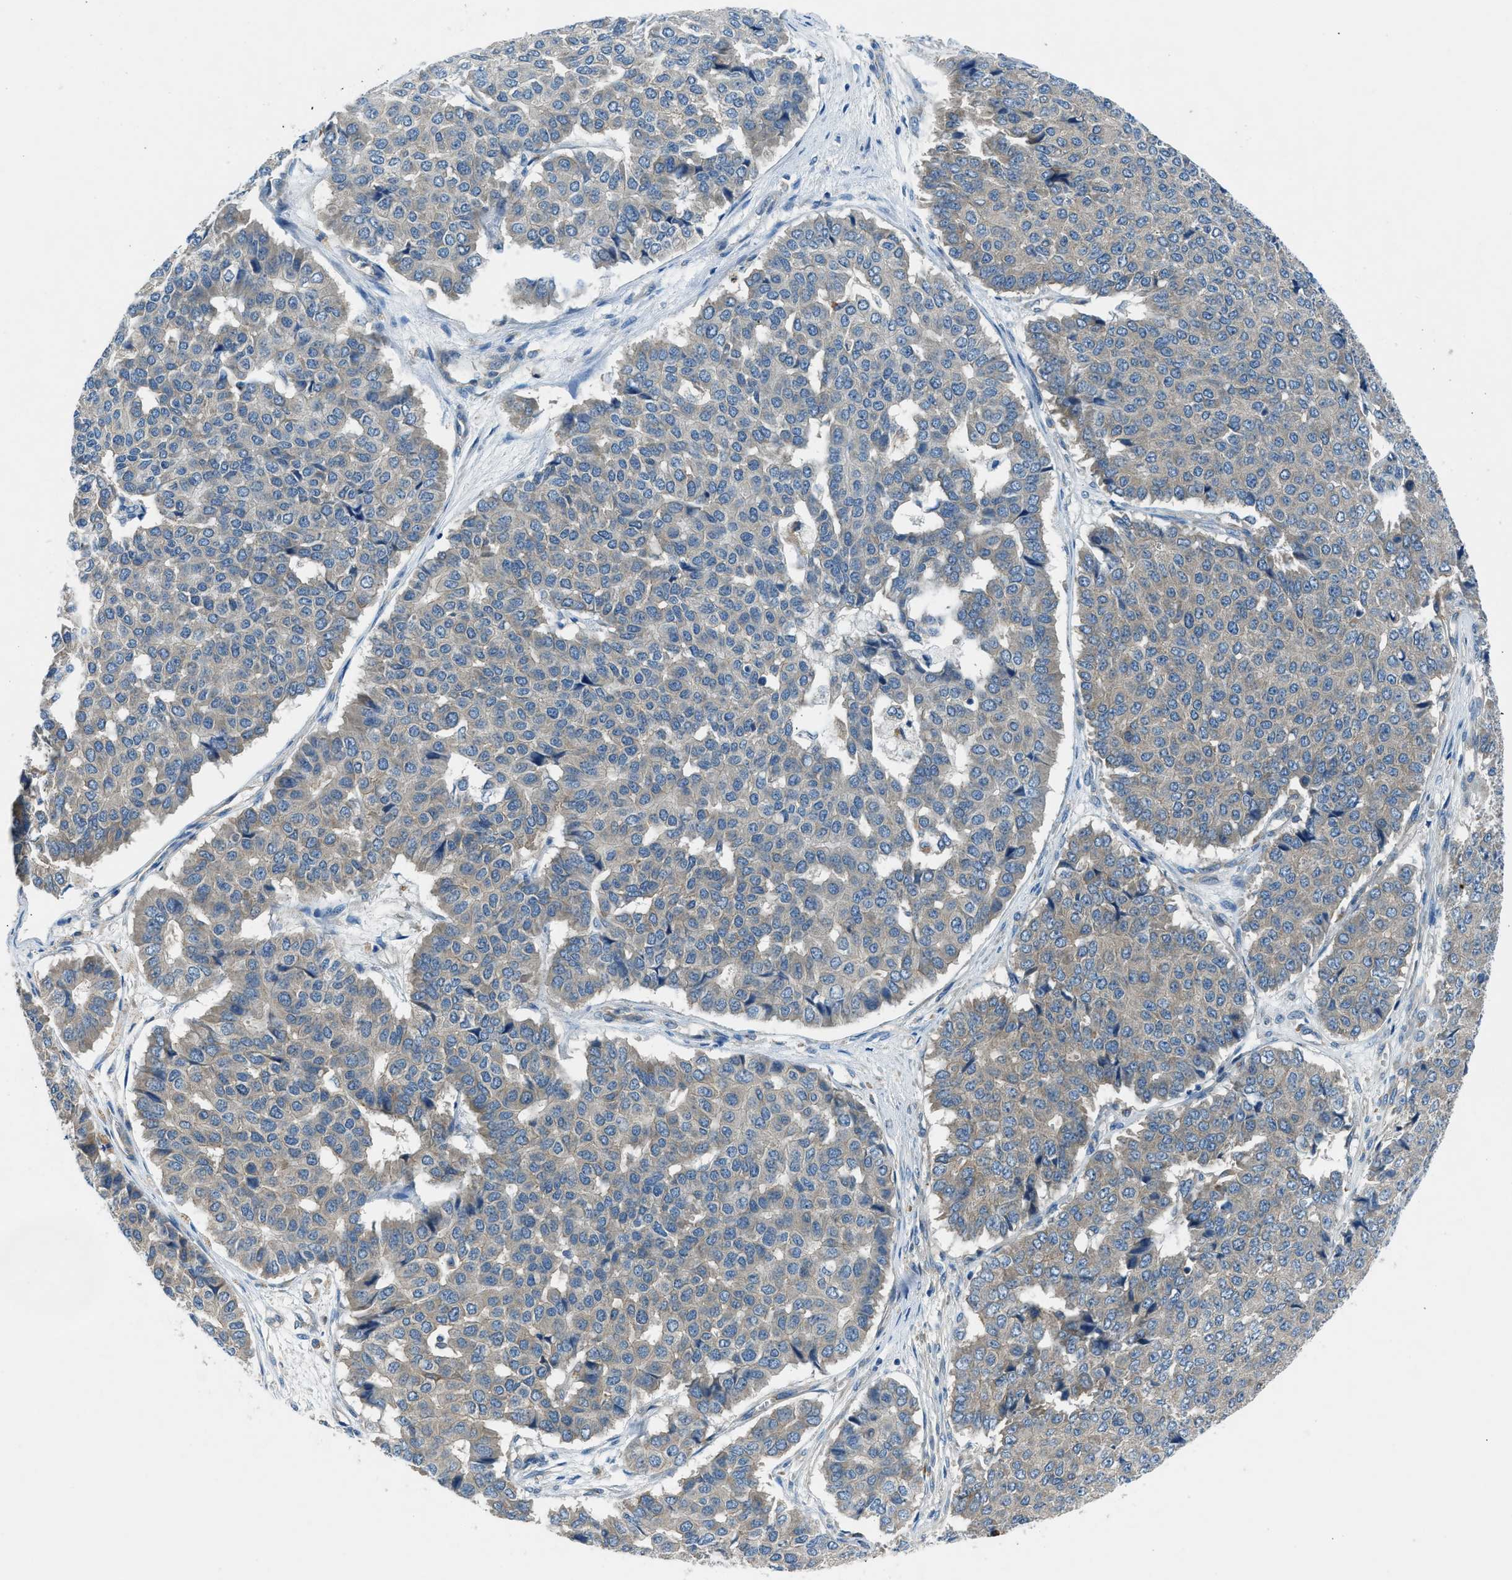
{"staining": {"intensity": "weak", "quantity": "<25%", "location": "cytoplasmic/membranous"}, "tissue": "pancreatic cancer", "cell_type": "Tumor cells", "image_type": "cancer", "snomed": [{"axis": "morphology", "description": "Adenocarcinoma, NOS"}, {"axis": "topography", "description": "Pancreas"}], "caption": "Immunohistochemistry (IHC) image of neoplastic tissue: pancreatic adenocarcinoma stained with DAB (3,3'-diaminobenzidine) shows no significant protein expression in tumor cells.", "gene": "BMP1", "patient": {"sex": "male", "age": 50}}